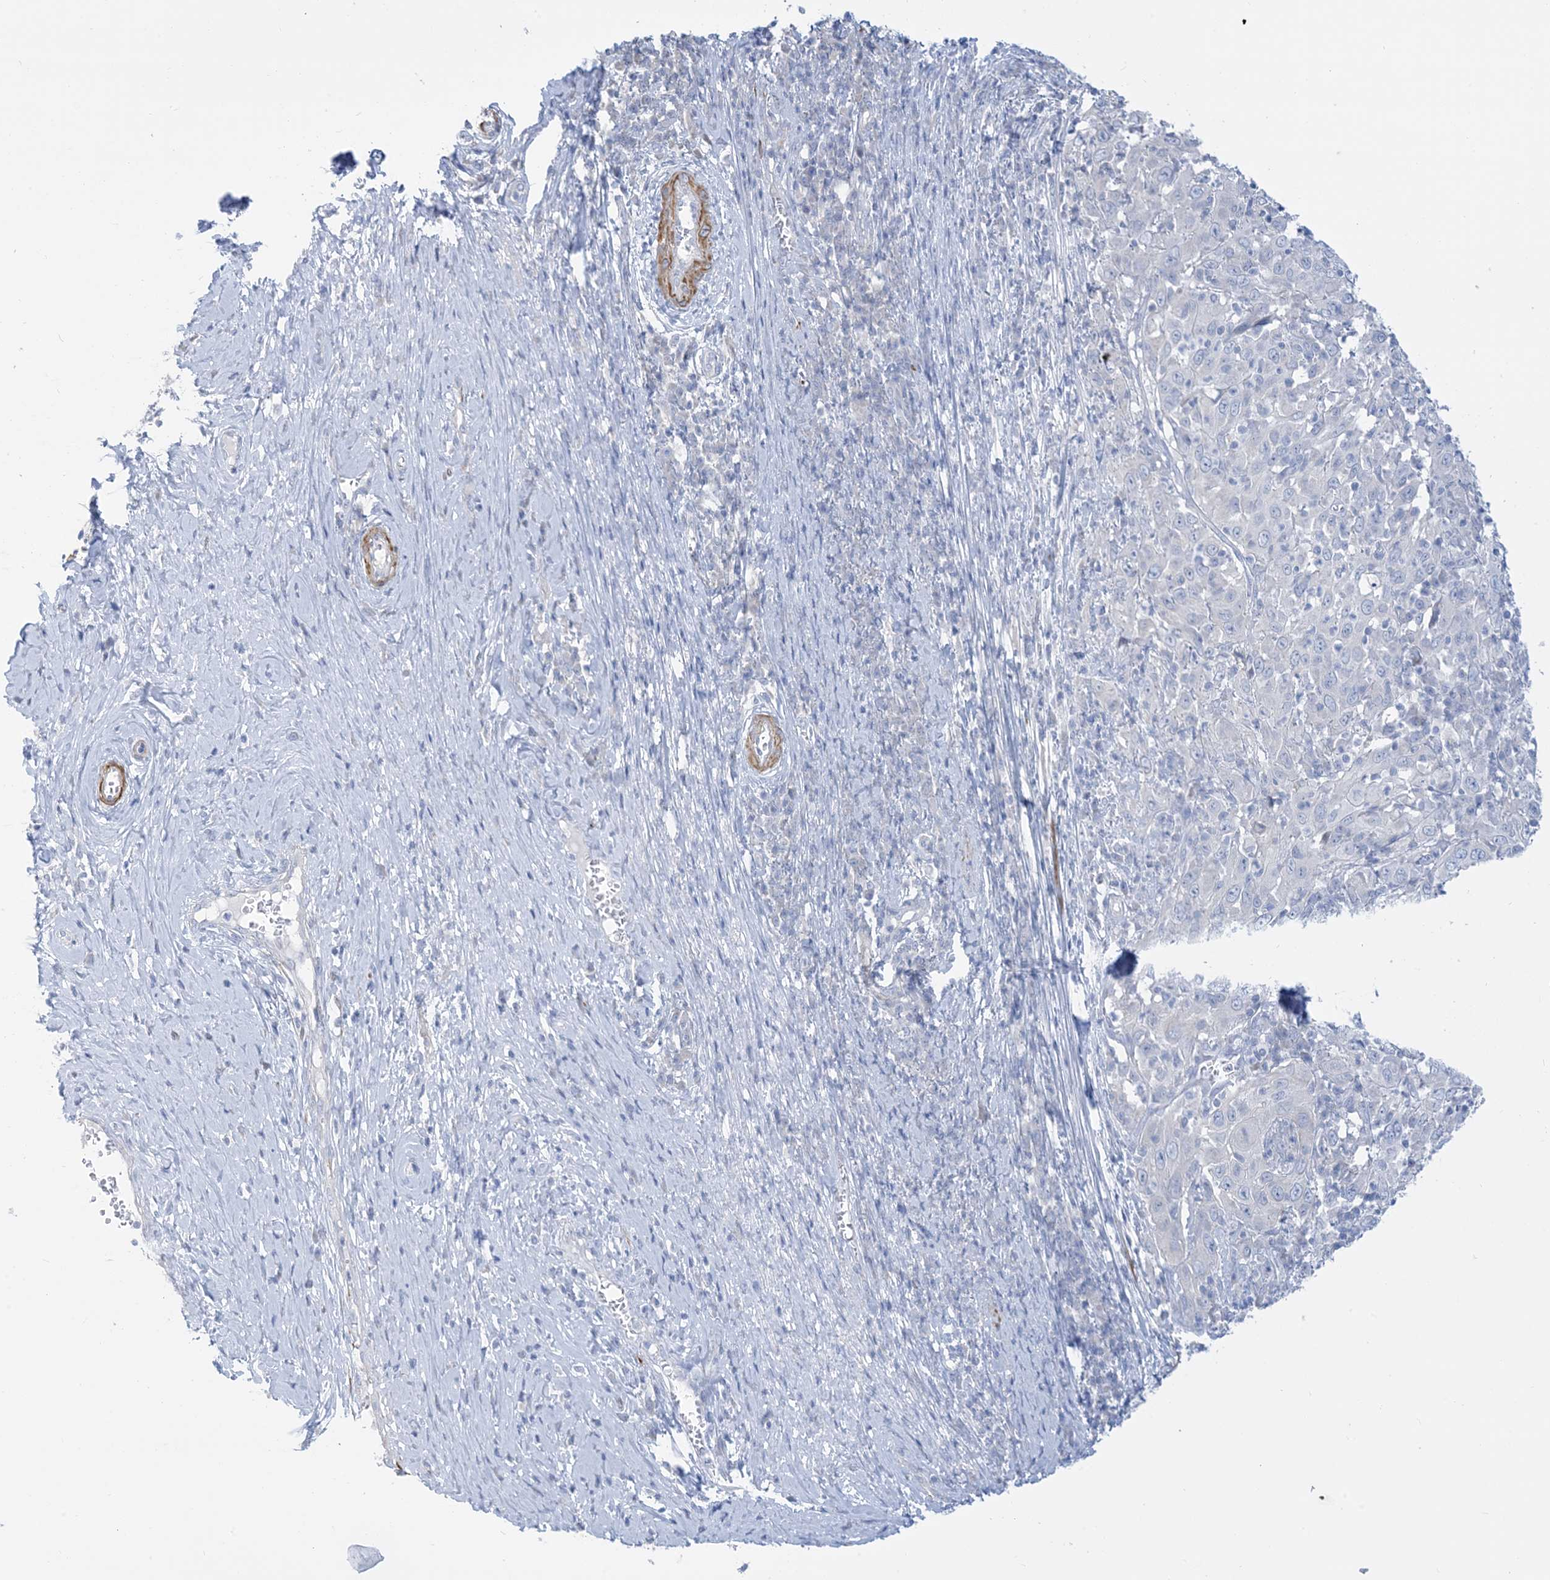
{"staining": {"intensity": "negative", "quantity": "none", "location": "none"}, "tissue": "cervical cancer", "cell_type": "Tumor cells", "image_type": "cancer", "snomed": [{"axis": "morphology", "description": "Squamous cell carcinoma, NOS"}, {"axis": "topography", "description": "Cervix"}], "caption": "High power microscopy histopathology image of an IHC micrograph of squamous cell carcinoma (cervical), revealing no significant staining in tumor cells. Nuclei are stained in blue.", "gene": "MARS2", "patient": {"sex": "female", "age": 46}}